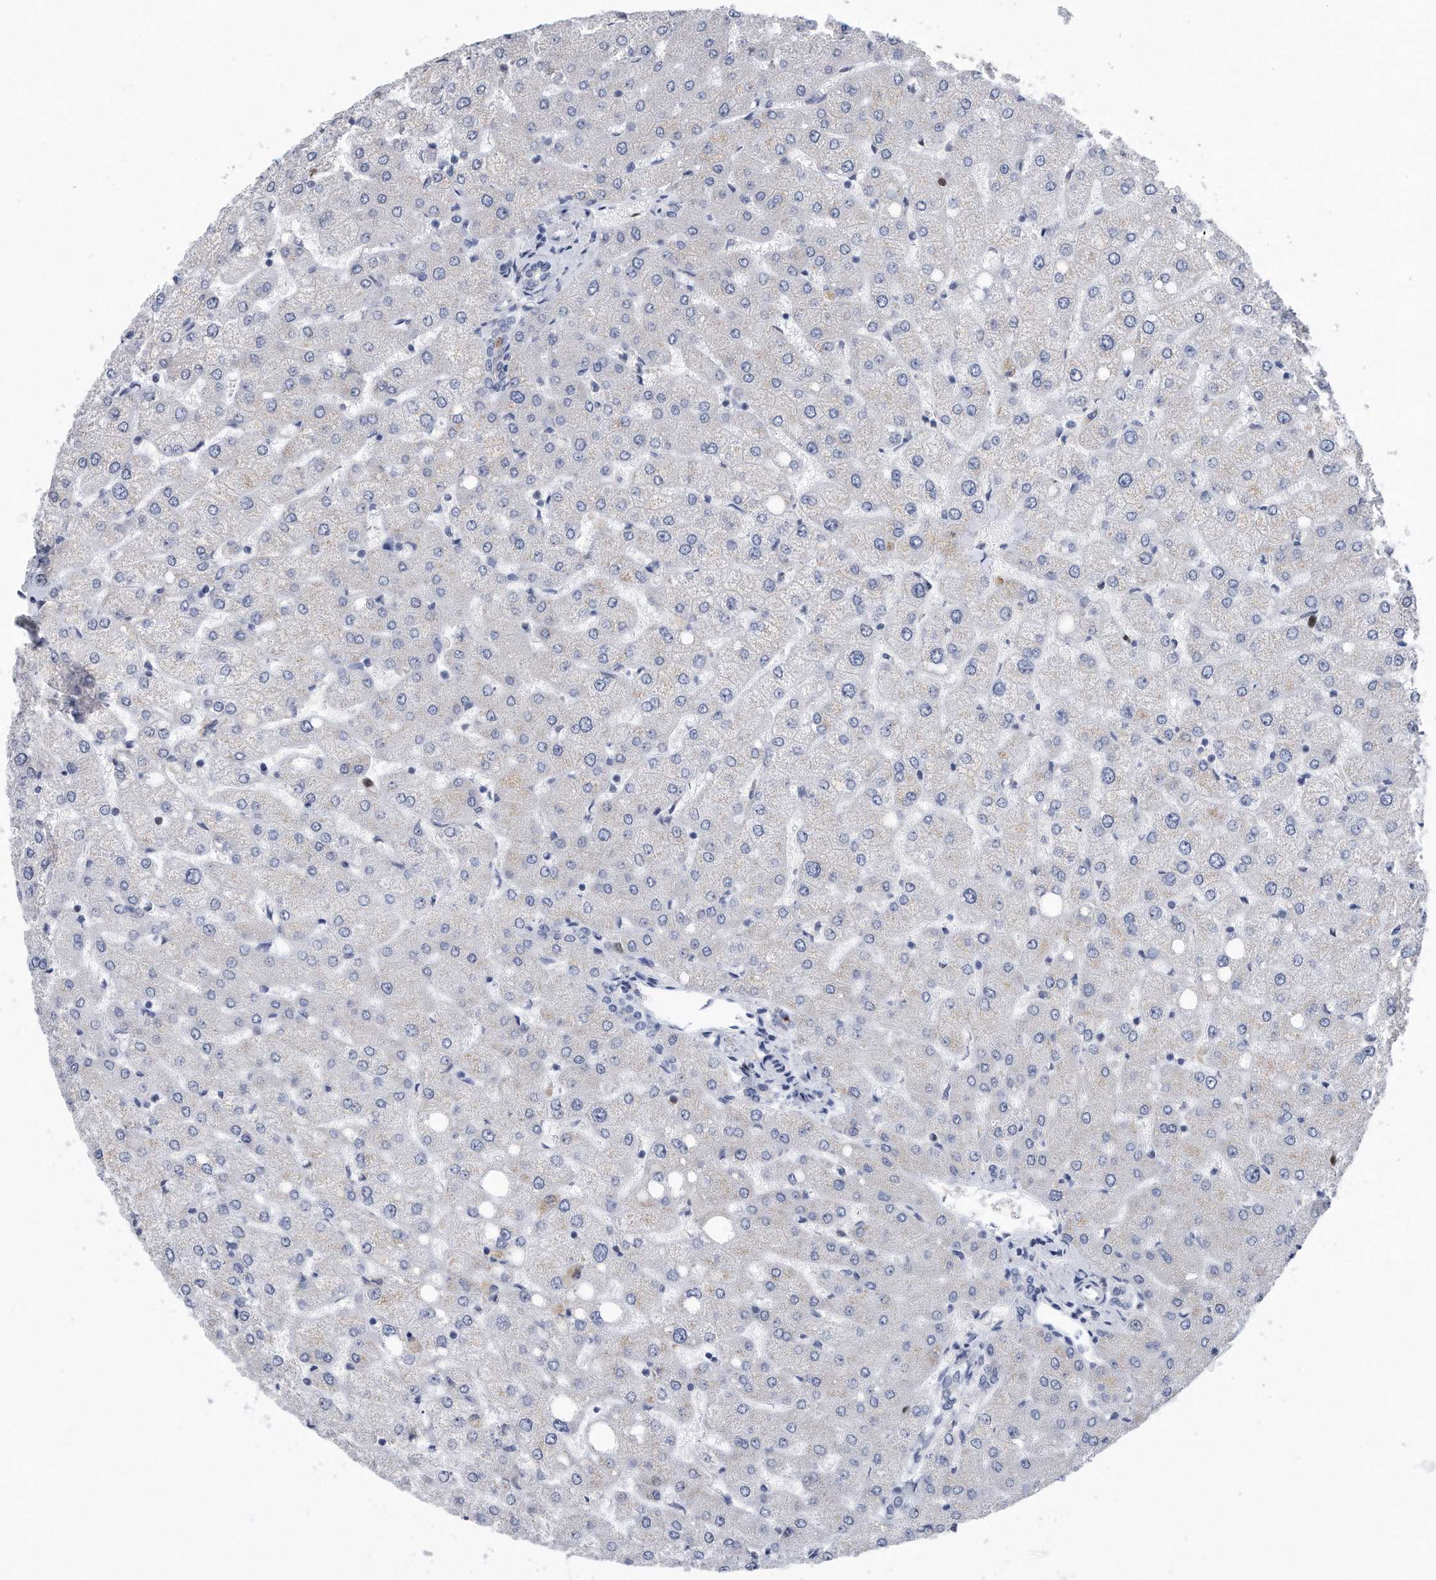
{"staining": {"intensity": "negative", "quantity": "none", "location": "none"}, "tissue": "liver", "cell_type": "Cholangiocytes", "image_type": "normal", "snomed": [{"axis": "morphology", "description": "Normal tissue, NOS"}, {"axis": "topography", "description": "Liver"}], "caption": "Immunohistochemistry (IHC) photomicrograph of benign human liver stained for a protein (brown), which demonstrates no staining in cholangiocytes.", "gene": "PCNA", "patient": {"sex": "female", "age": 54}}